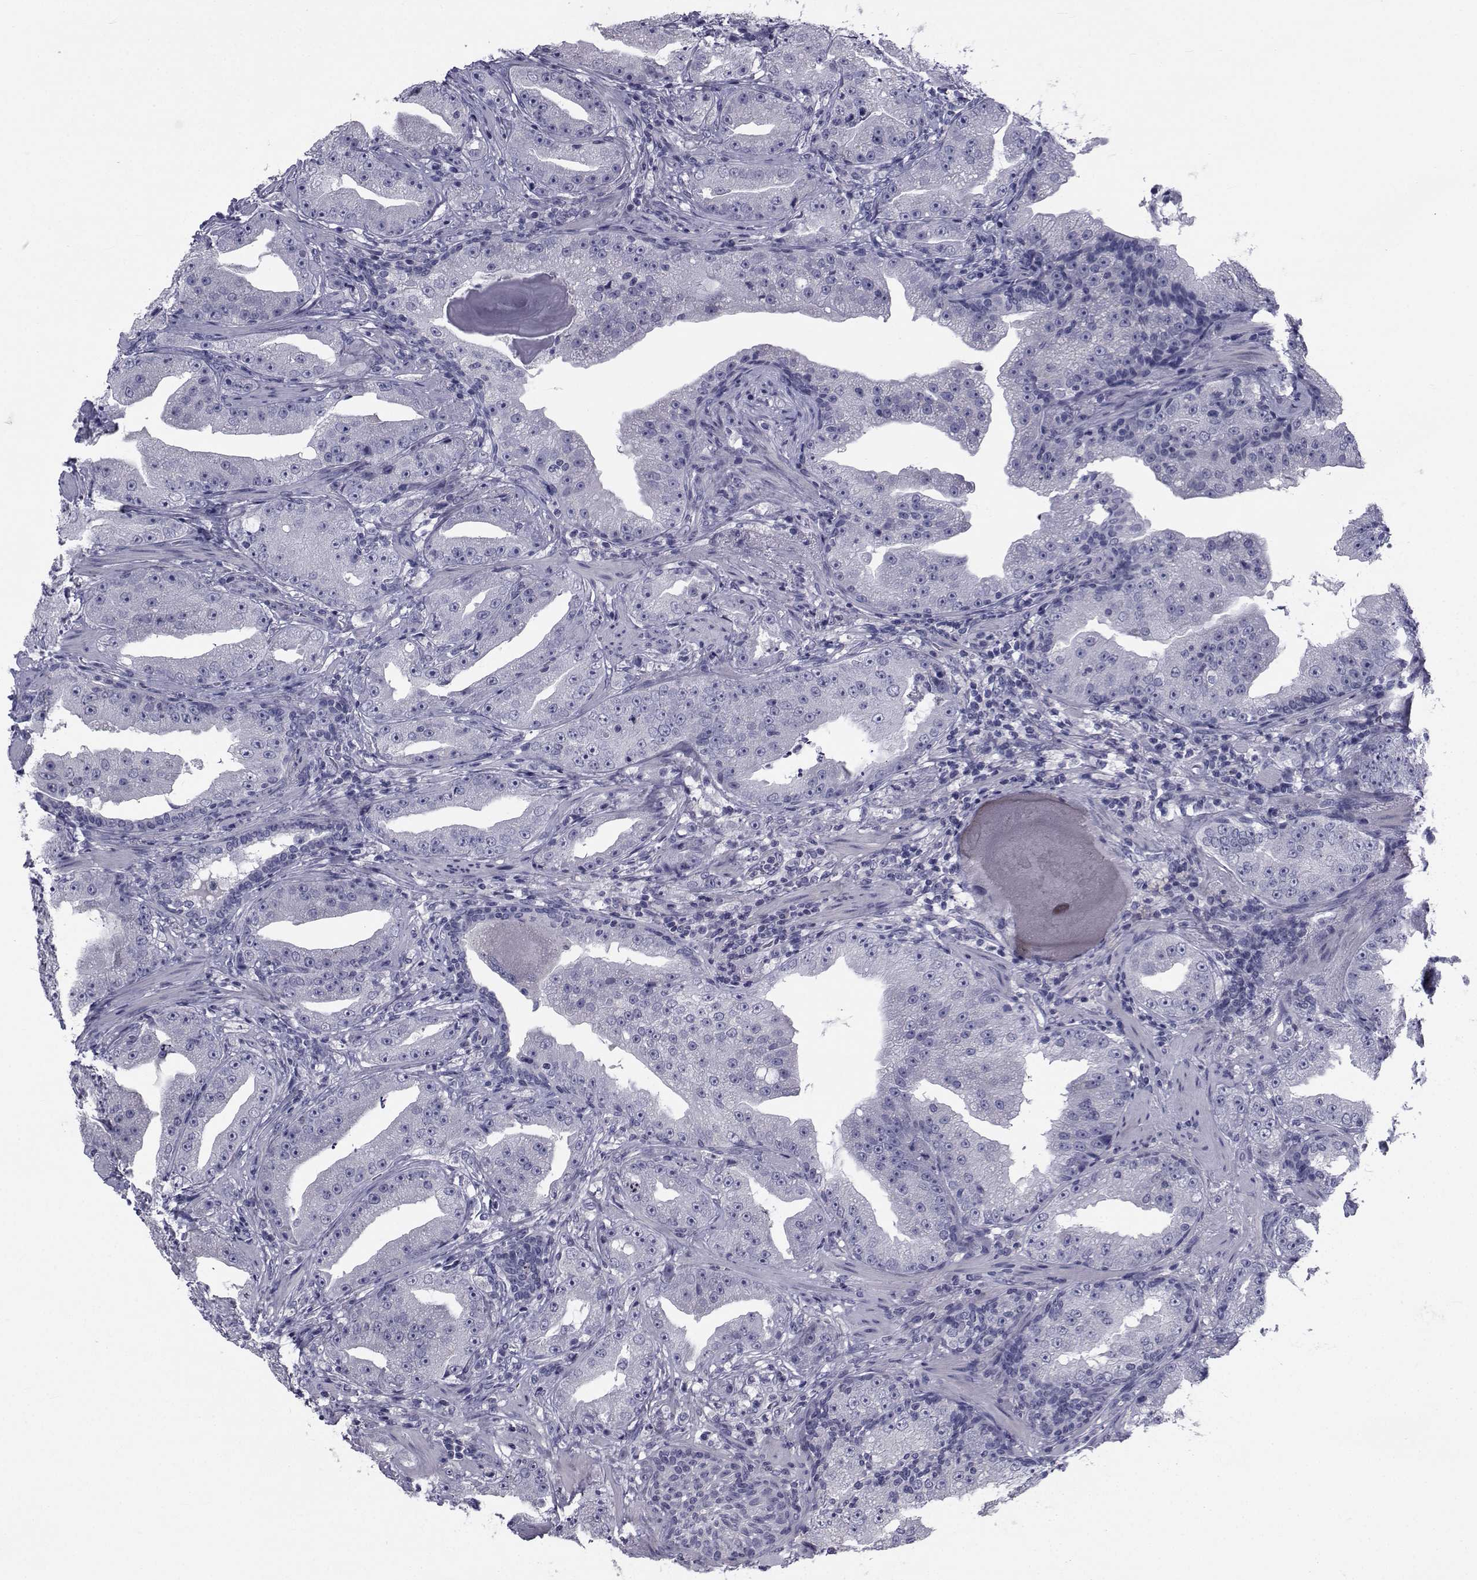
{"staining": {"intensity": "negative", "quantity": "none", "location": "none"}, "tissue": "prostate cancer", "cell_type": "Tumor cells", "image_type": "cancer", "snomed": [{"axis": "morphology", "description": "Adenocarcinoma, Low grade"}, {"axis": "topography", "description": "Prostate"}], "caption": "Adenocarcinoma (low-grade) (prostate) stained for a protein using immunohistochemistry displays no staining tumor cells.", "gene": "CHRNA1", "patient": {"sex": "male", "age": 62}}